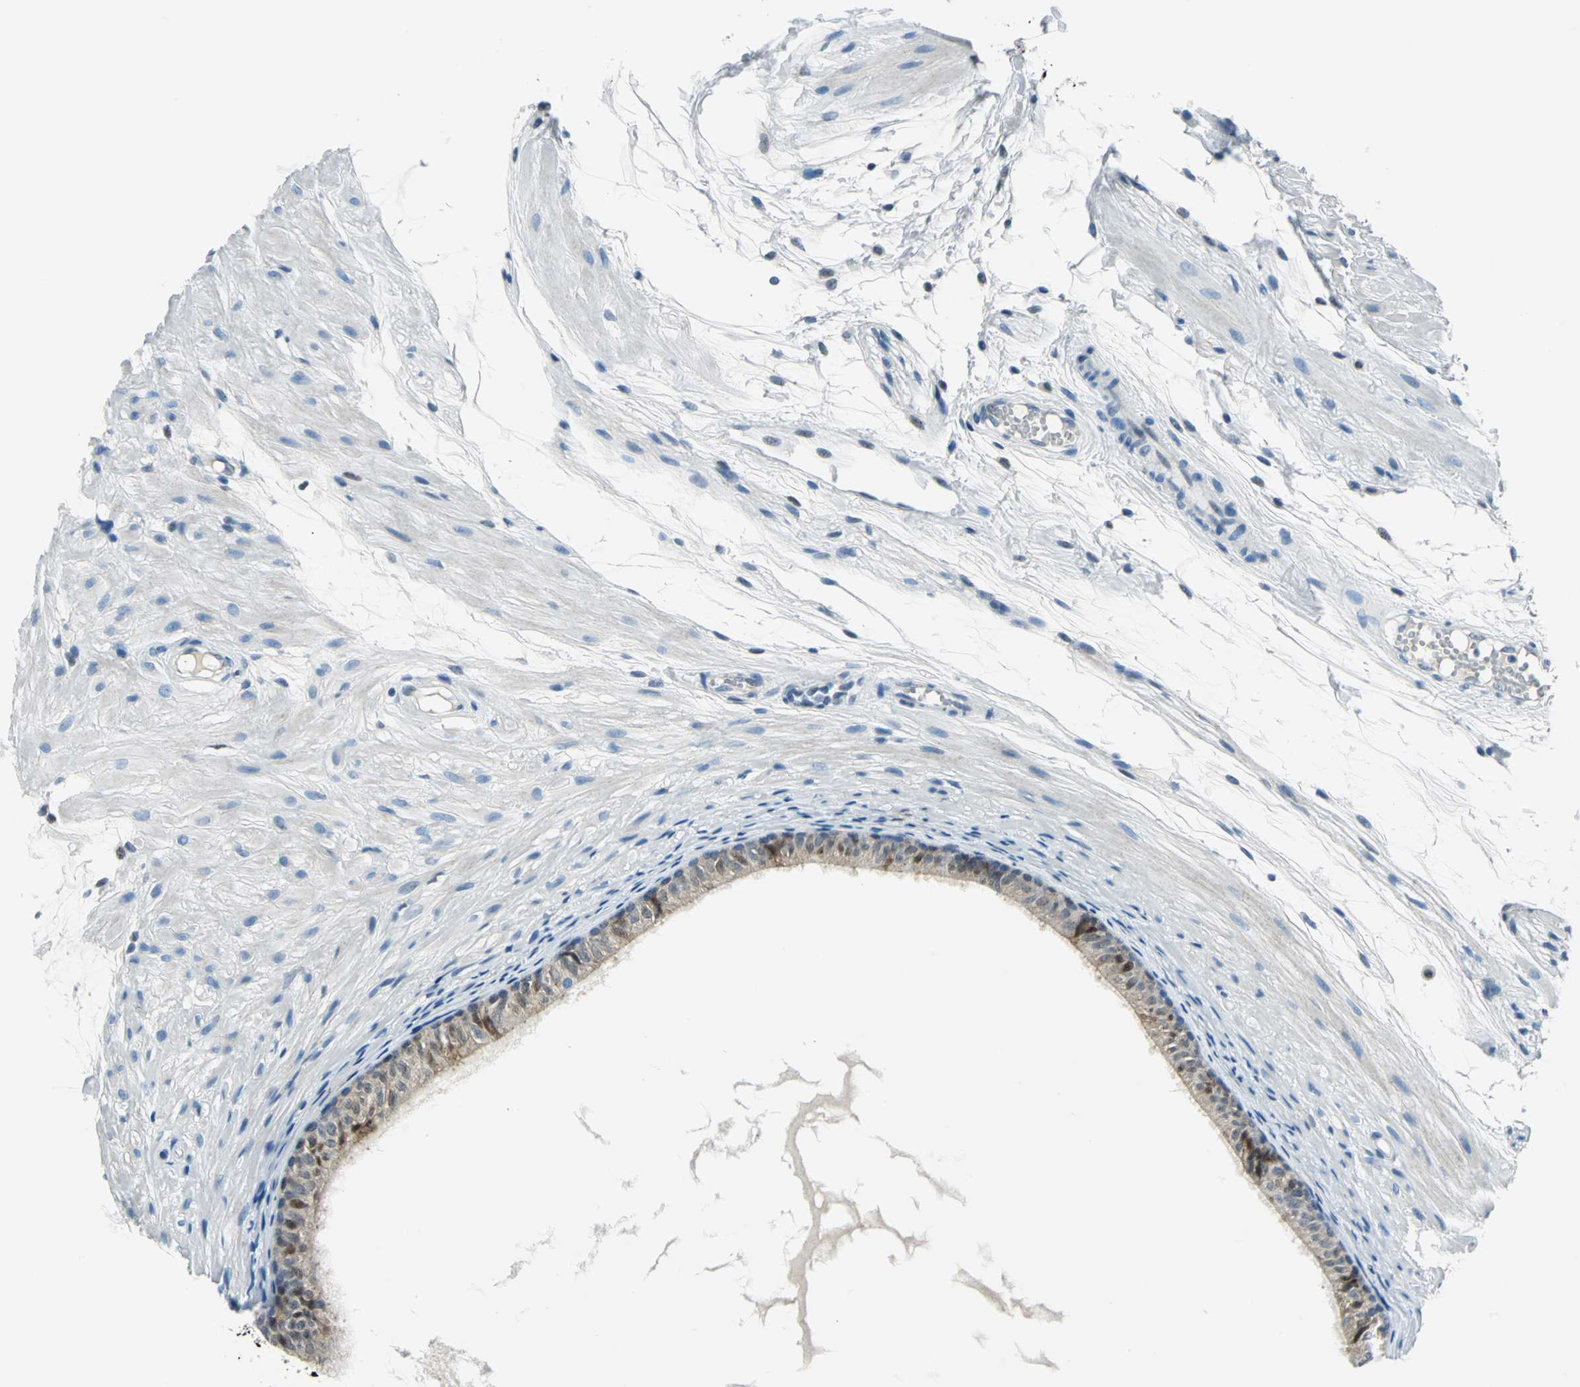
{"staining": {"intensity": "moderate", "quantity": ">75%", "location": "cytoplasmic/membranous,nuclear"}, "tissue": "epididymis", "cell_type": "Glandular cells", "image_type": "normal", "snomed": [{"axis": "morphology", "description": "Normal tissue, NOS"}, {"axis": "morphology", "description": "Atrophy, NOS"}, {"axis": "topography", "description": "Testis"}, {"axis": "topography", "description": "Epididymis"}], "caption": "Epididymis stained with IHC demonstrates moderate cytoplasmic/membranous,nuclear expression in approximately >75% of glandular cells. The staining was performed using DAB to visualize the protein expression in brown, while the nuclei were stained in blue with hematoxylin (Magnification: 20x).", "gene": "AKR1A1", "patient": {"sex": "male", "age": 18}}